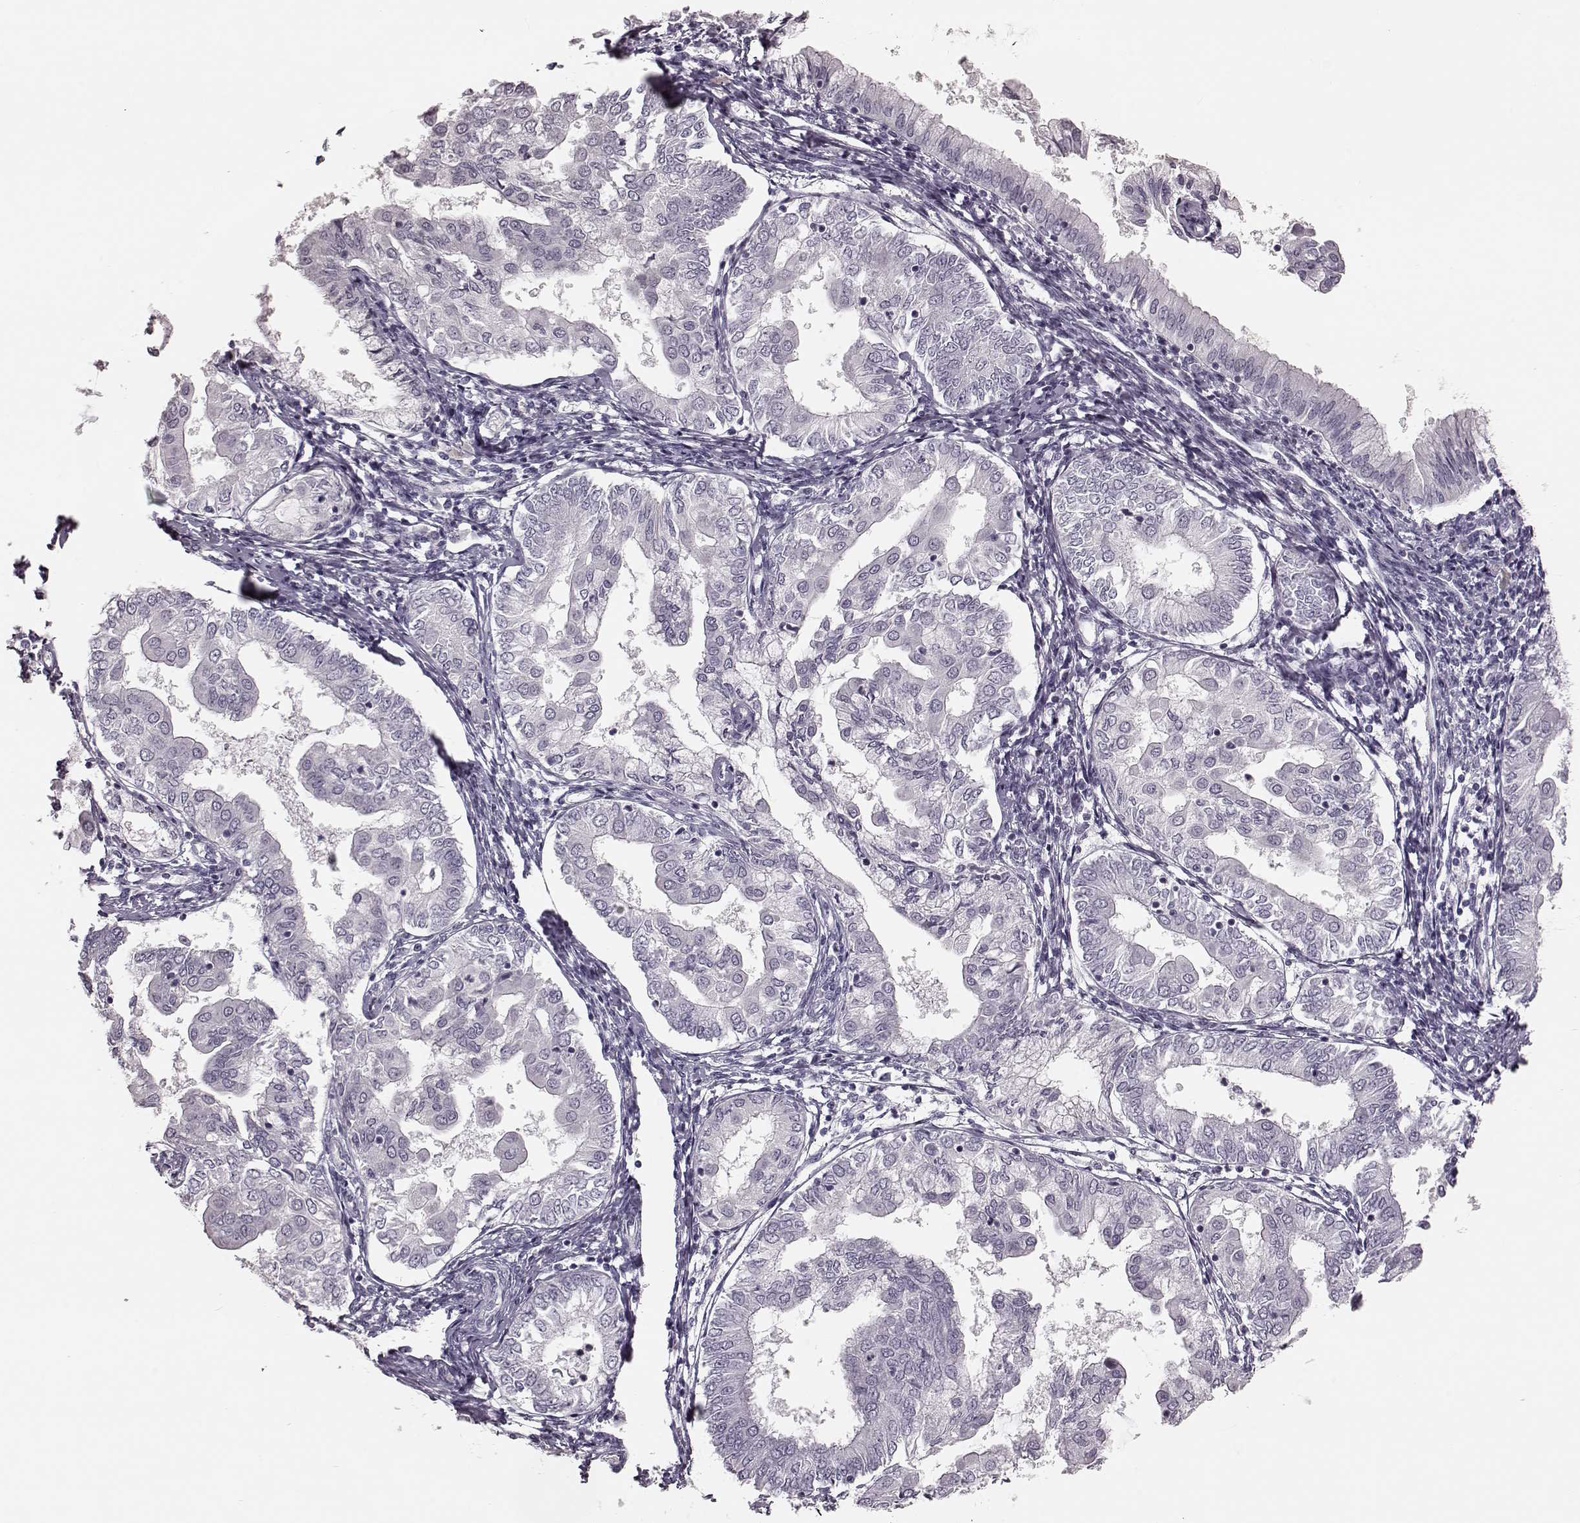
{"staining": {"intensity": "negative", "quantity": "none", "location": "none"}, "tissue": "endometrial cancer", "cell_type": "Tumor cells", "image_type": "cancer", "snomed": [{"axis": "morphology", "description": "Adenocarcinoma, NOS"}, {"axis": "topography", "description": "Endometrium"}], "caption": "Adenocarcinoma (endometrial) was stained to show a protein in brown. There is no significant positivity in tumor cells.", "gene": "ZNF433", "patient": {"sex": "female", "age": 68}}